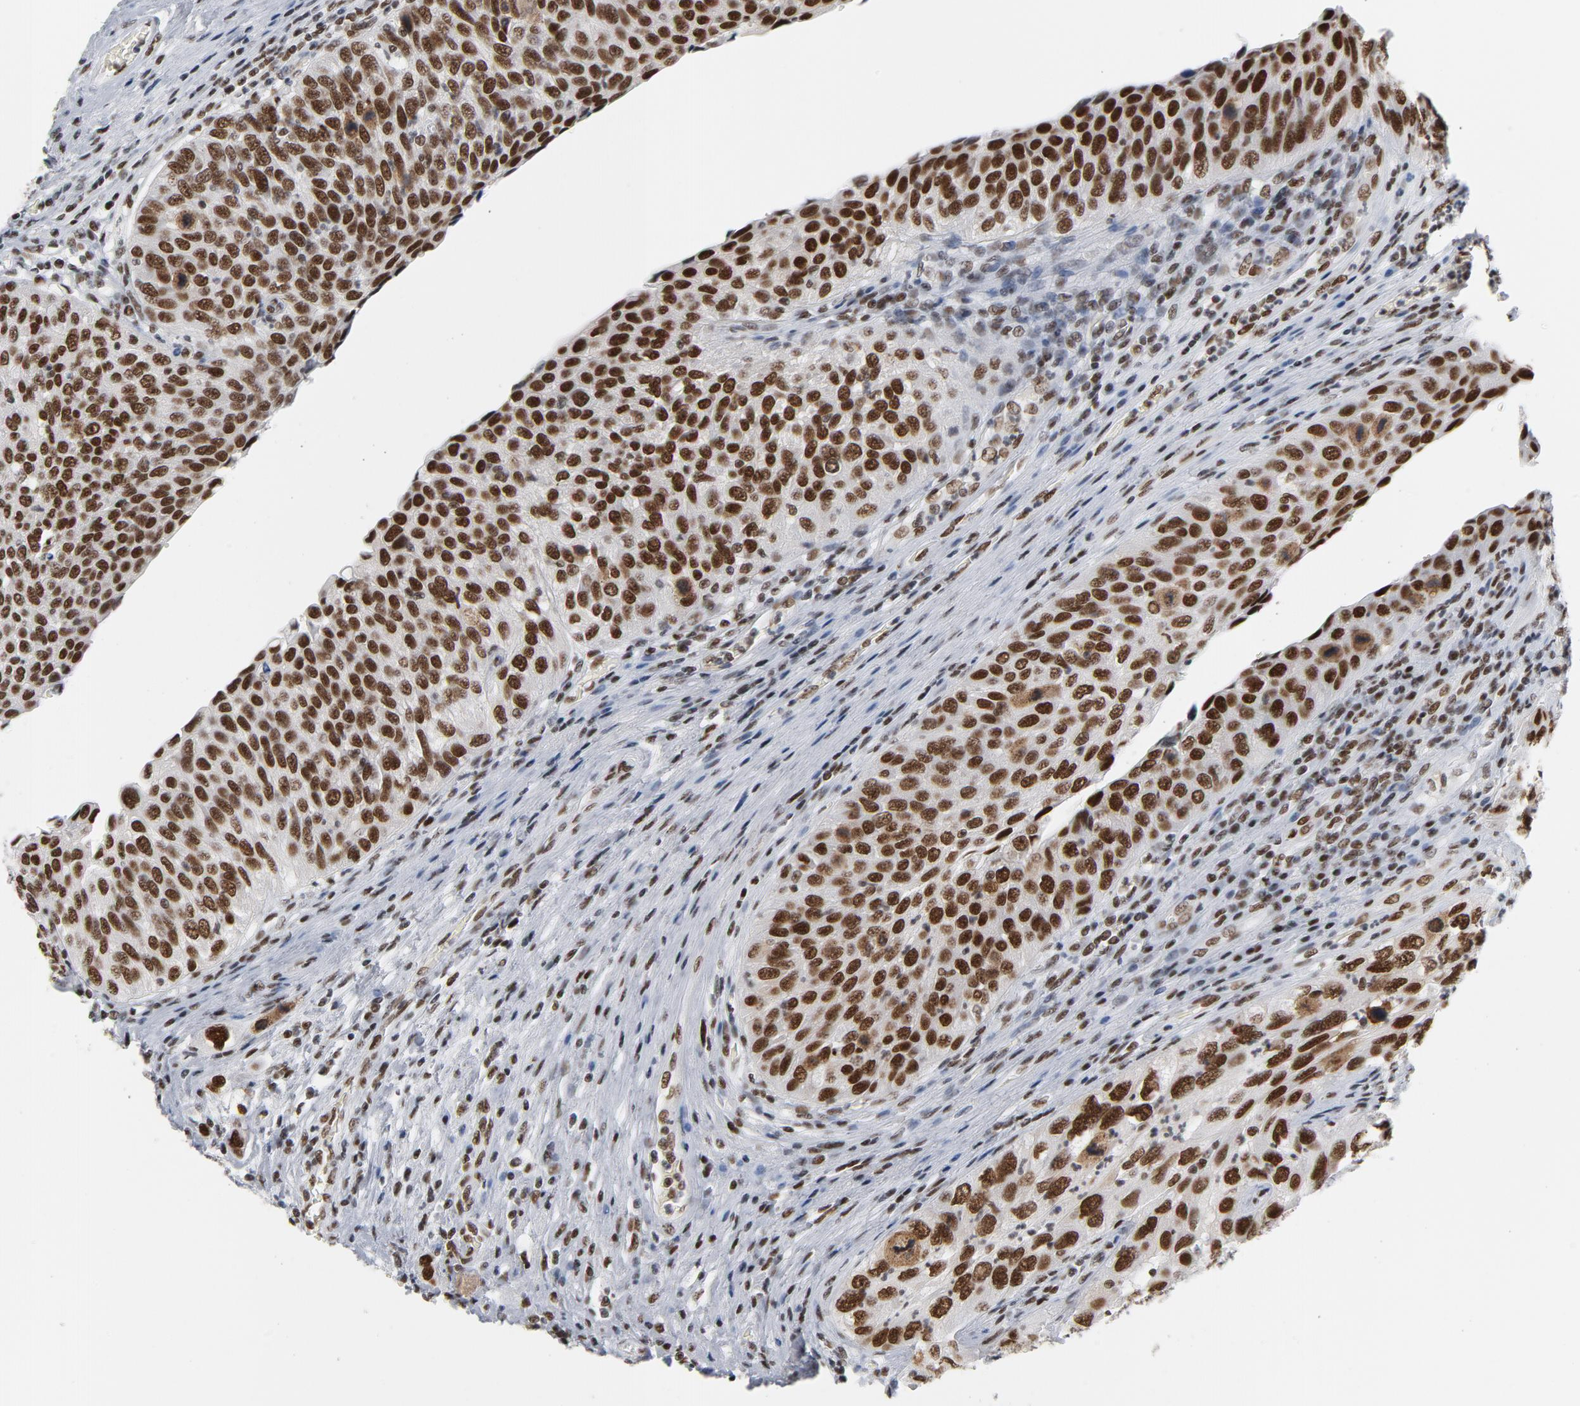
{"staining": {"intensity": "moderate", "quantity": ">75%", "location": "nuclear"}, "tissue": "urothelial cancer", "cell_type": "Tumor cells", "image_type": "cancer", "snomed": [{"axis": "morphology", "description": "Urothelial carcinoma, High grade"}, {"axis": "topography", "description": "Urinary bladder"}], "caption": "High-power microscopy captured an immunohistochemistry (IHC) image of urothelial cancer, revealing moderate nuclear positivity in about >75% of tumor cells.", "gene": "CSTF2", "patient": {"sex": "male", "age": 50}}